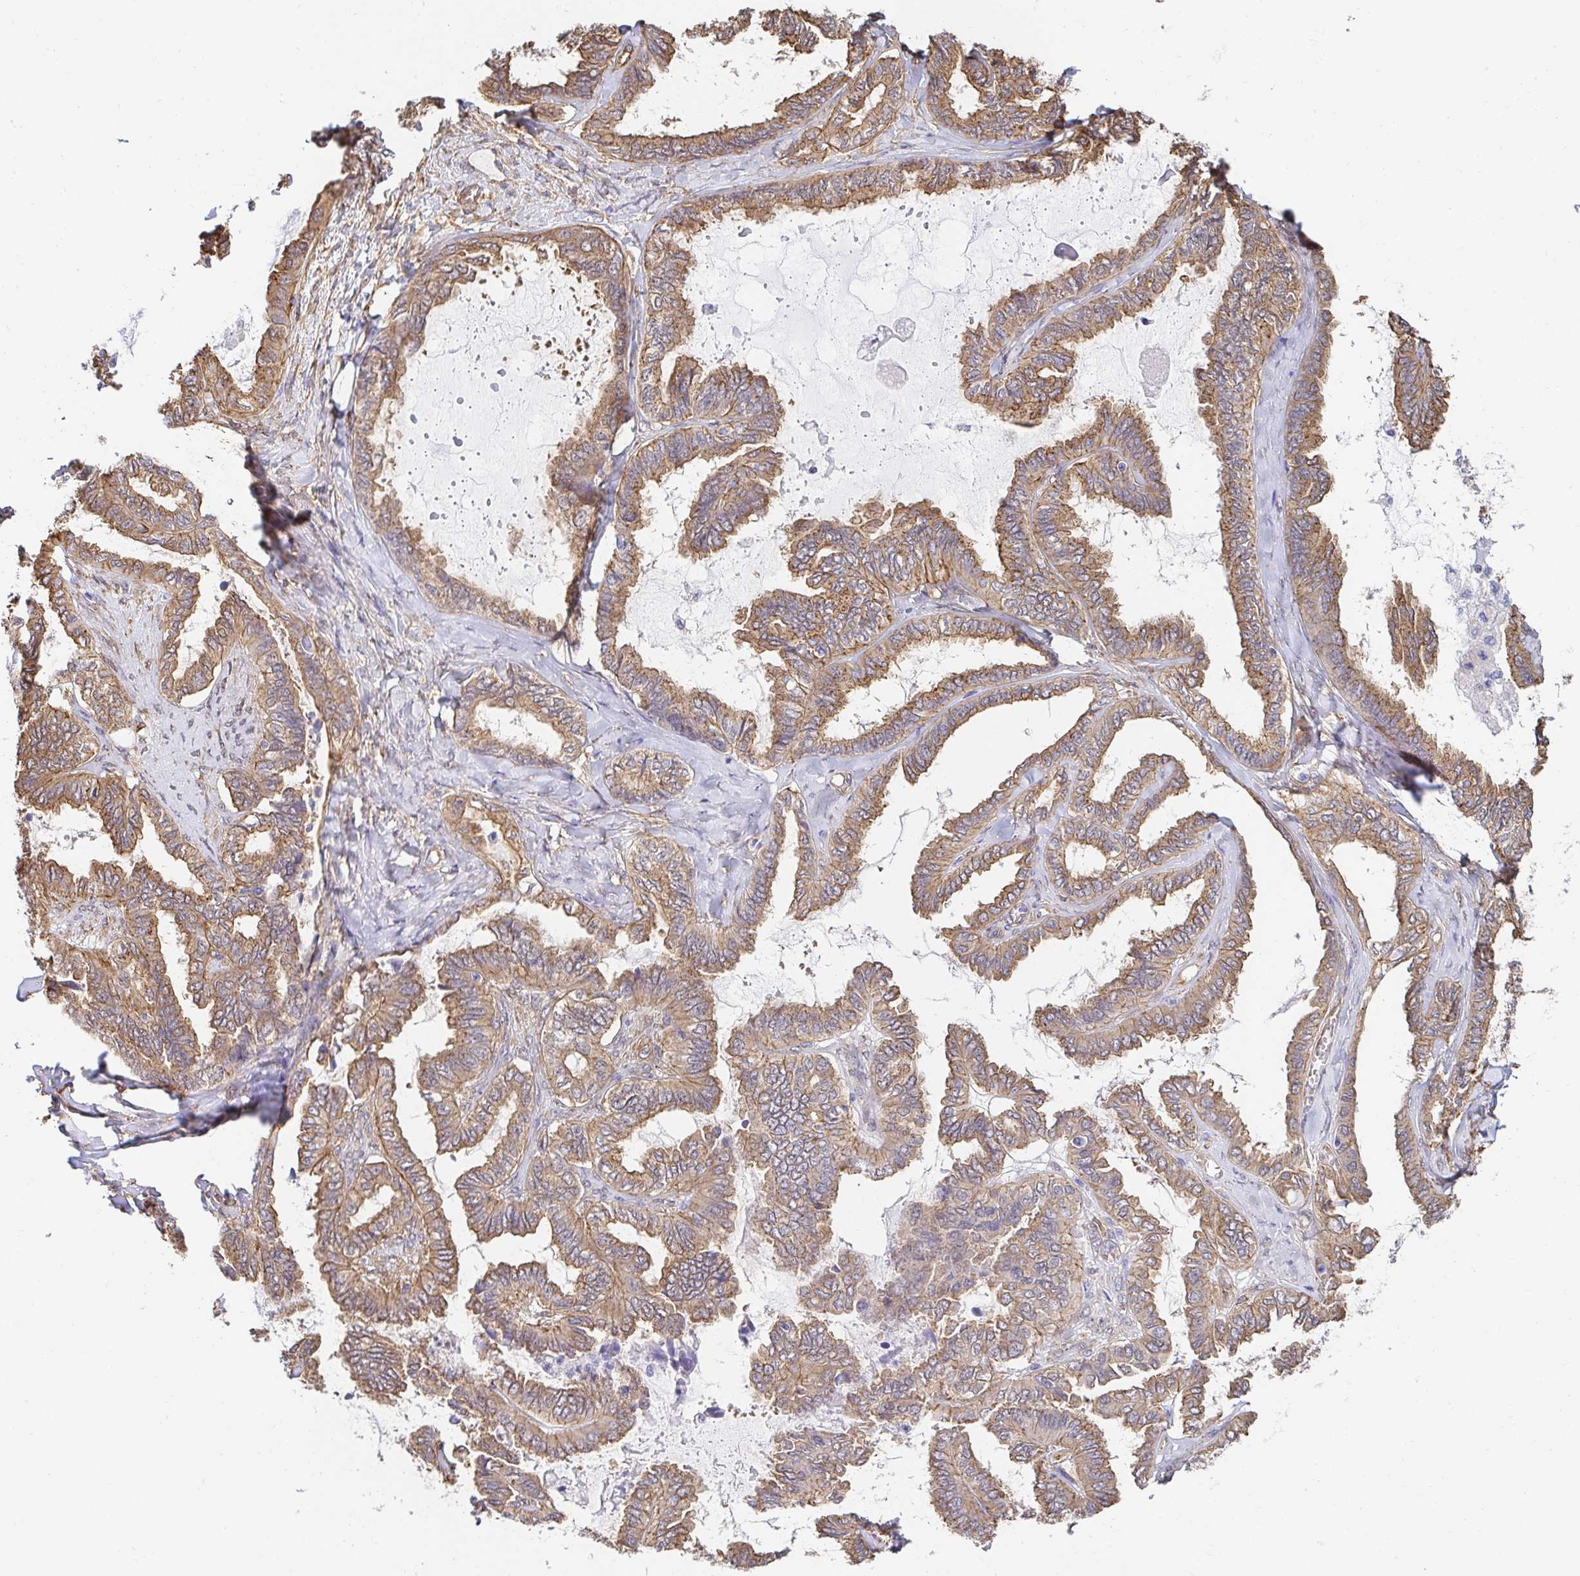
{"staining": {"intensity": "moderate", "quantity": "25%-75%", "location": "cytoplasmic/membranous"}, "tissue": "ovarian cancer", "cell_type": "Tumor cells", "image_type": "cancer", "snomed": [{"axis": "morphology", "description": "Carcinoma, endometroid"}, {"axis": "topography", "description": "Ovary"}], "caption": "This is a micrograph of immunohistochemistry staining of endometroid carcinoma (ovarian), which shows moderate staining in the cytoplasmic/membranous of tumor cells.", "gene": "CTTN", "patient": {"sex": "female", "age": 70}}